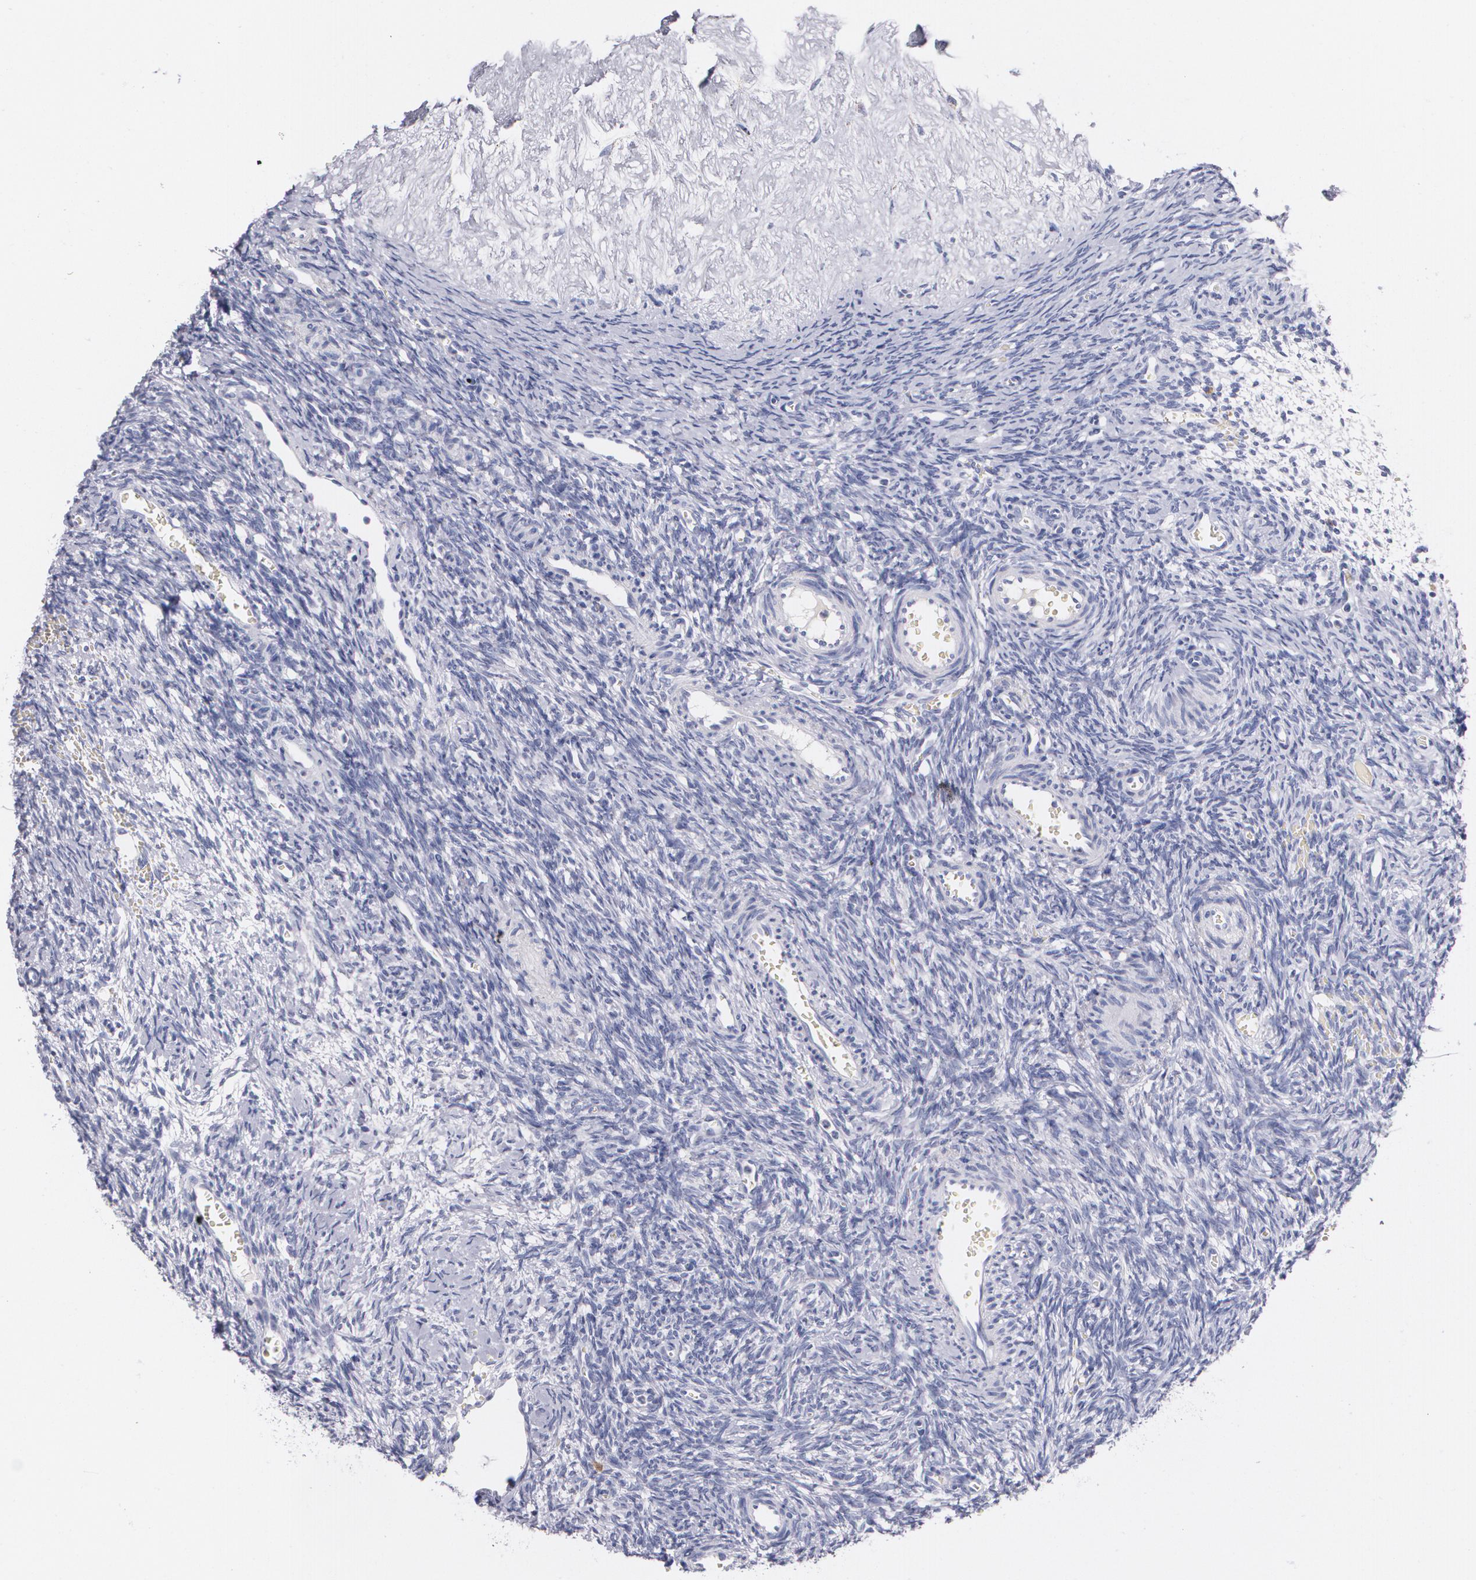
{"staining": {"intensity": "negative", "quantity": "none", "location": "none"}, "tissue": "ovary", "cell_type": "Follicle cells", "image_type": "normal", "snomed": [{"axis": "morphology", "description": "Normal tissue, NOS"}, {"axis": "topography", "description": "Ovary"}], "caption": "Histopathology image shows no protein expression in follicle cells of benign ovary.", "gene": "HMMR", "patient": {"sex": "female", "age": 39}}